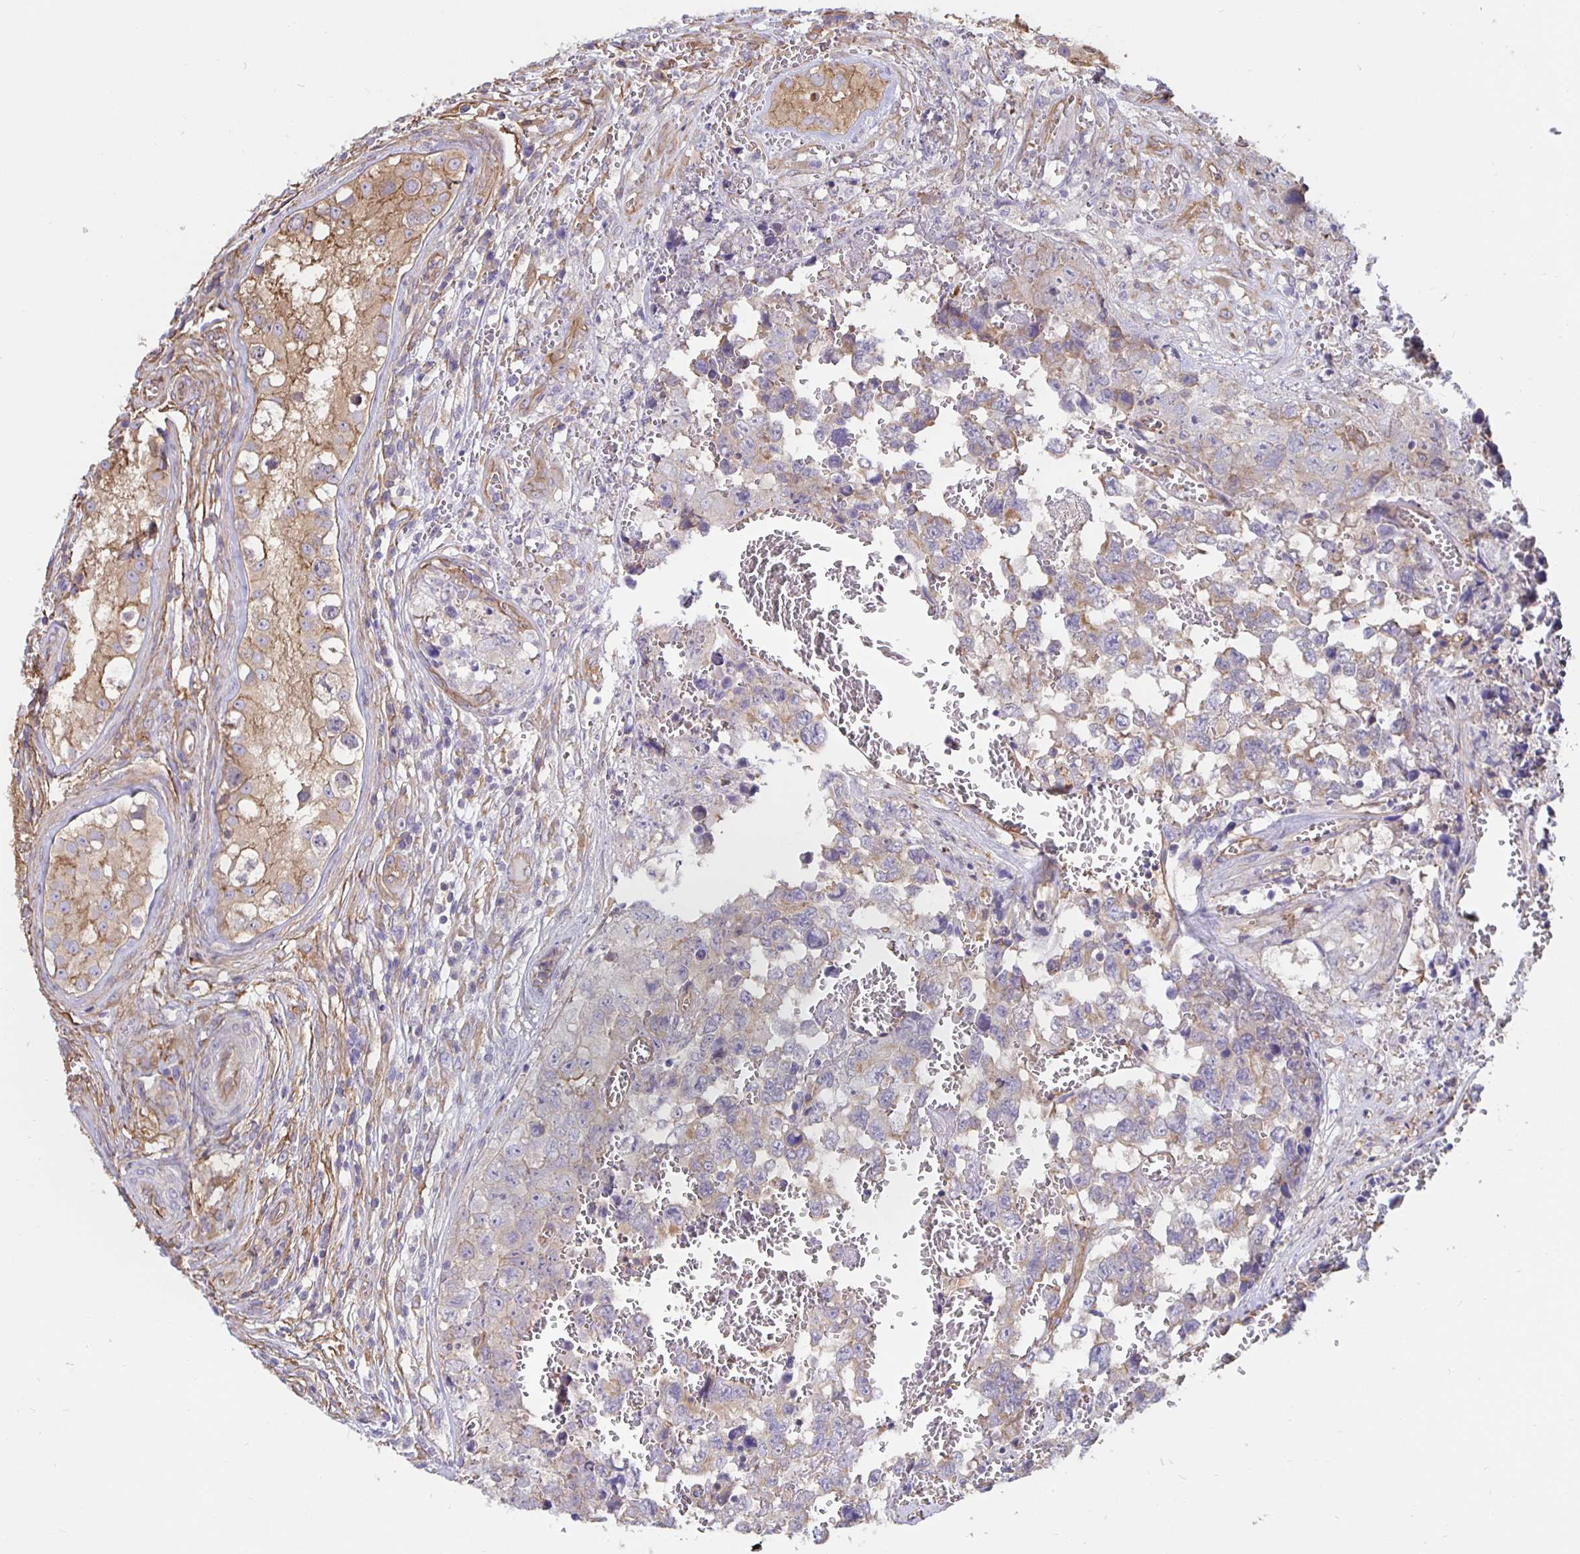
{"staining": {"intensity": "weak", "quantity": "<25%", "location": "cytoplasmic/membranous"}, "tissue": "testis cancer", "cell_type": "Tumor cells", "image_type": "cancer", "snomed": [{"axis": "morphology", "description": "Carcinoma, Embryonal, NOS"}, {"axis": "topography", "description": "Testis"}], "caption": "Testis cancer (embryonal carcinoma) was stained to show a protein in brown. There is no significant expression in tumor cells.", "gene": "ARHGEF39", "patient": {"sex": "male", "age": 18}}